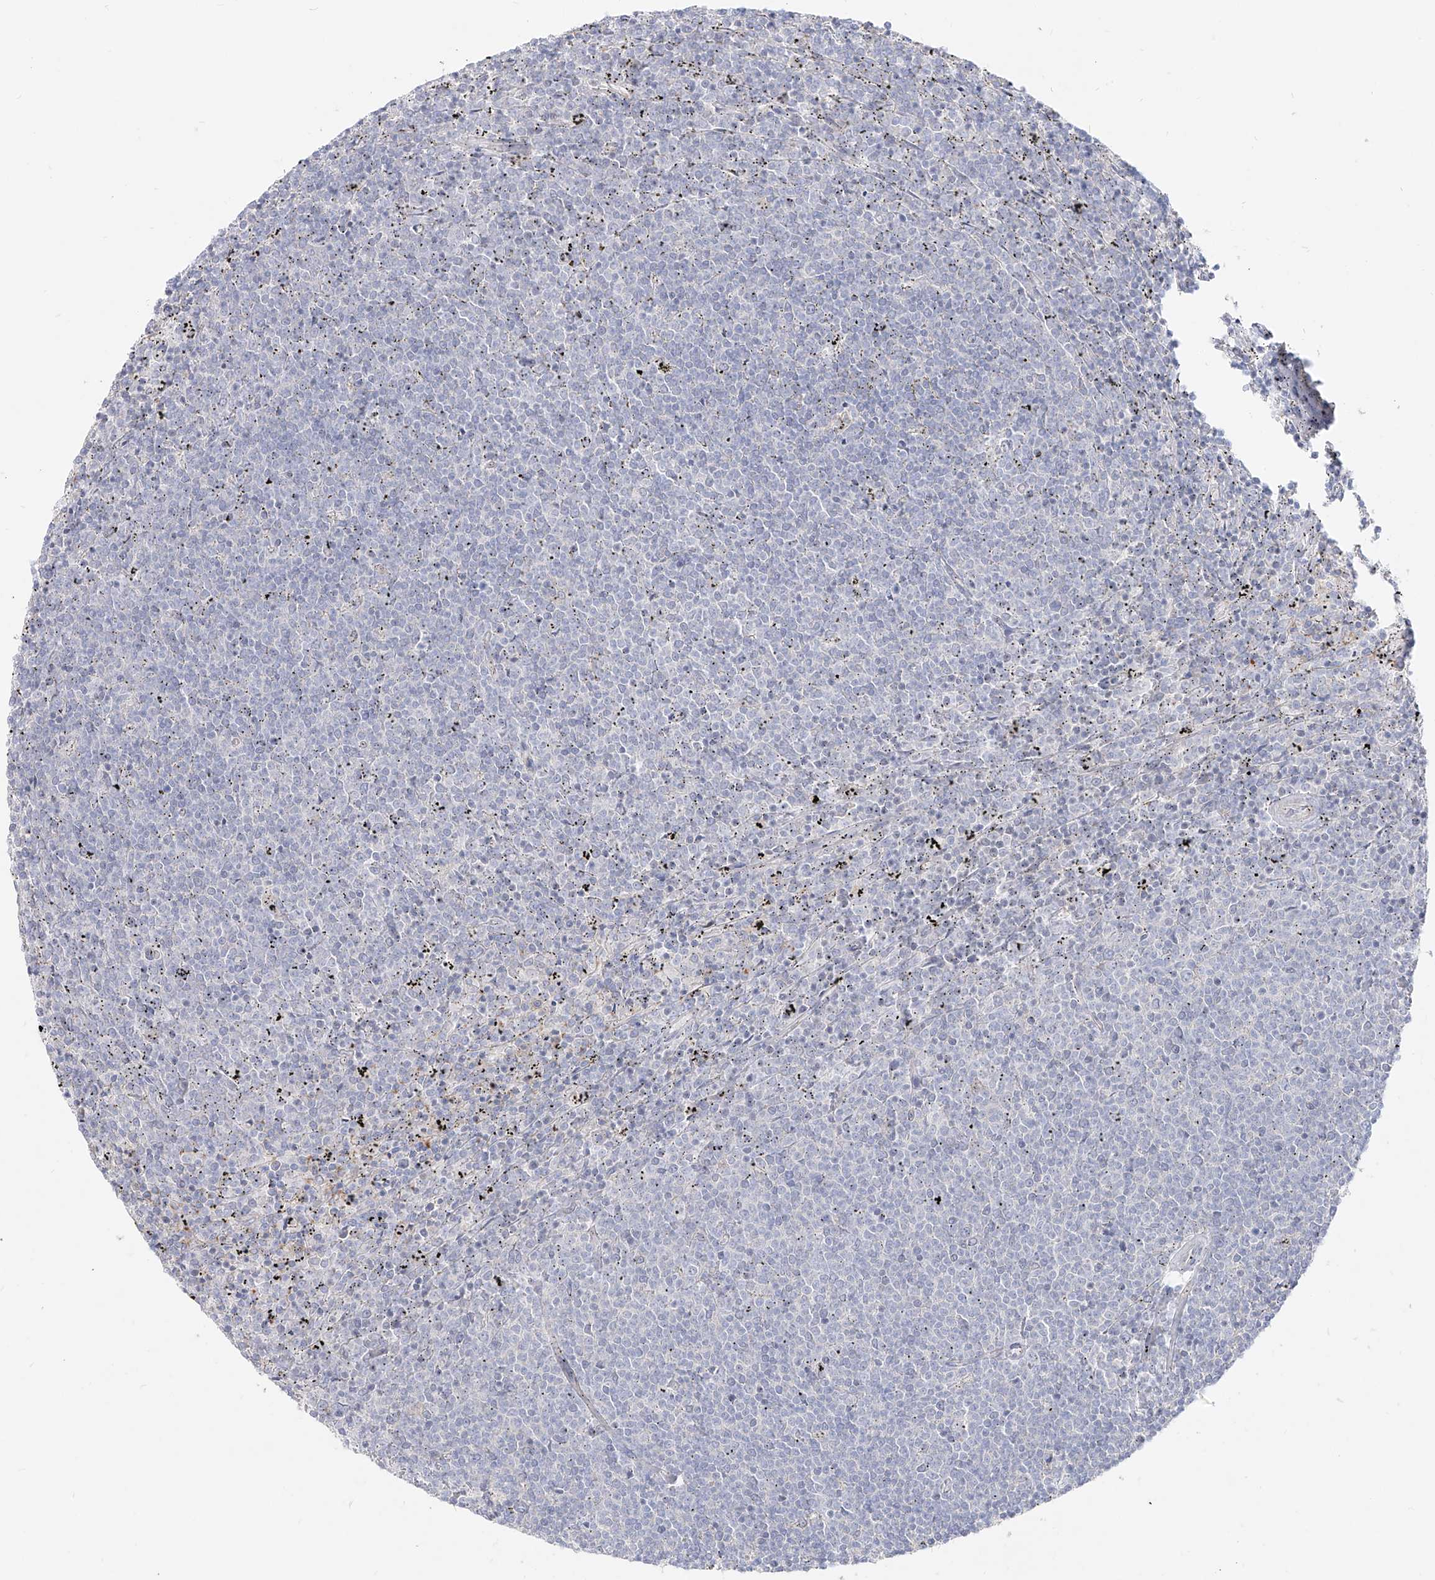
{"staining": {"intensity": "negative", "quantity": "none", "location": "none"}, "tissue": "lymphoma", "cell_type": "Tumor cells", "image_type": "cancer", "snomed": [{"axis": "morphology", "description": "Malignant lymphoma, non-Hodgkin's type, Low grade"}, {"axis": "topography", "description": "Spleen"}], "caption": "A high-resolution histopathology image shows IHC staining of low-grade malignant lymphoma, non-Hodgkin's type, which displays no significant positivity in tumor cells.", "gene": "RBFOX3", "patient": {"sex": "female", "age": 50}}